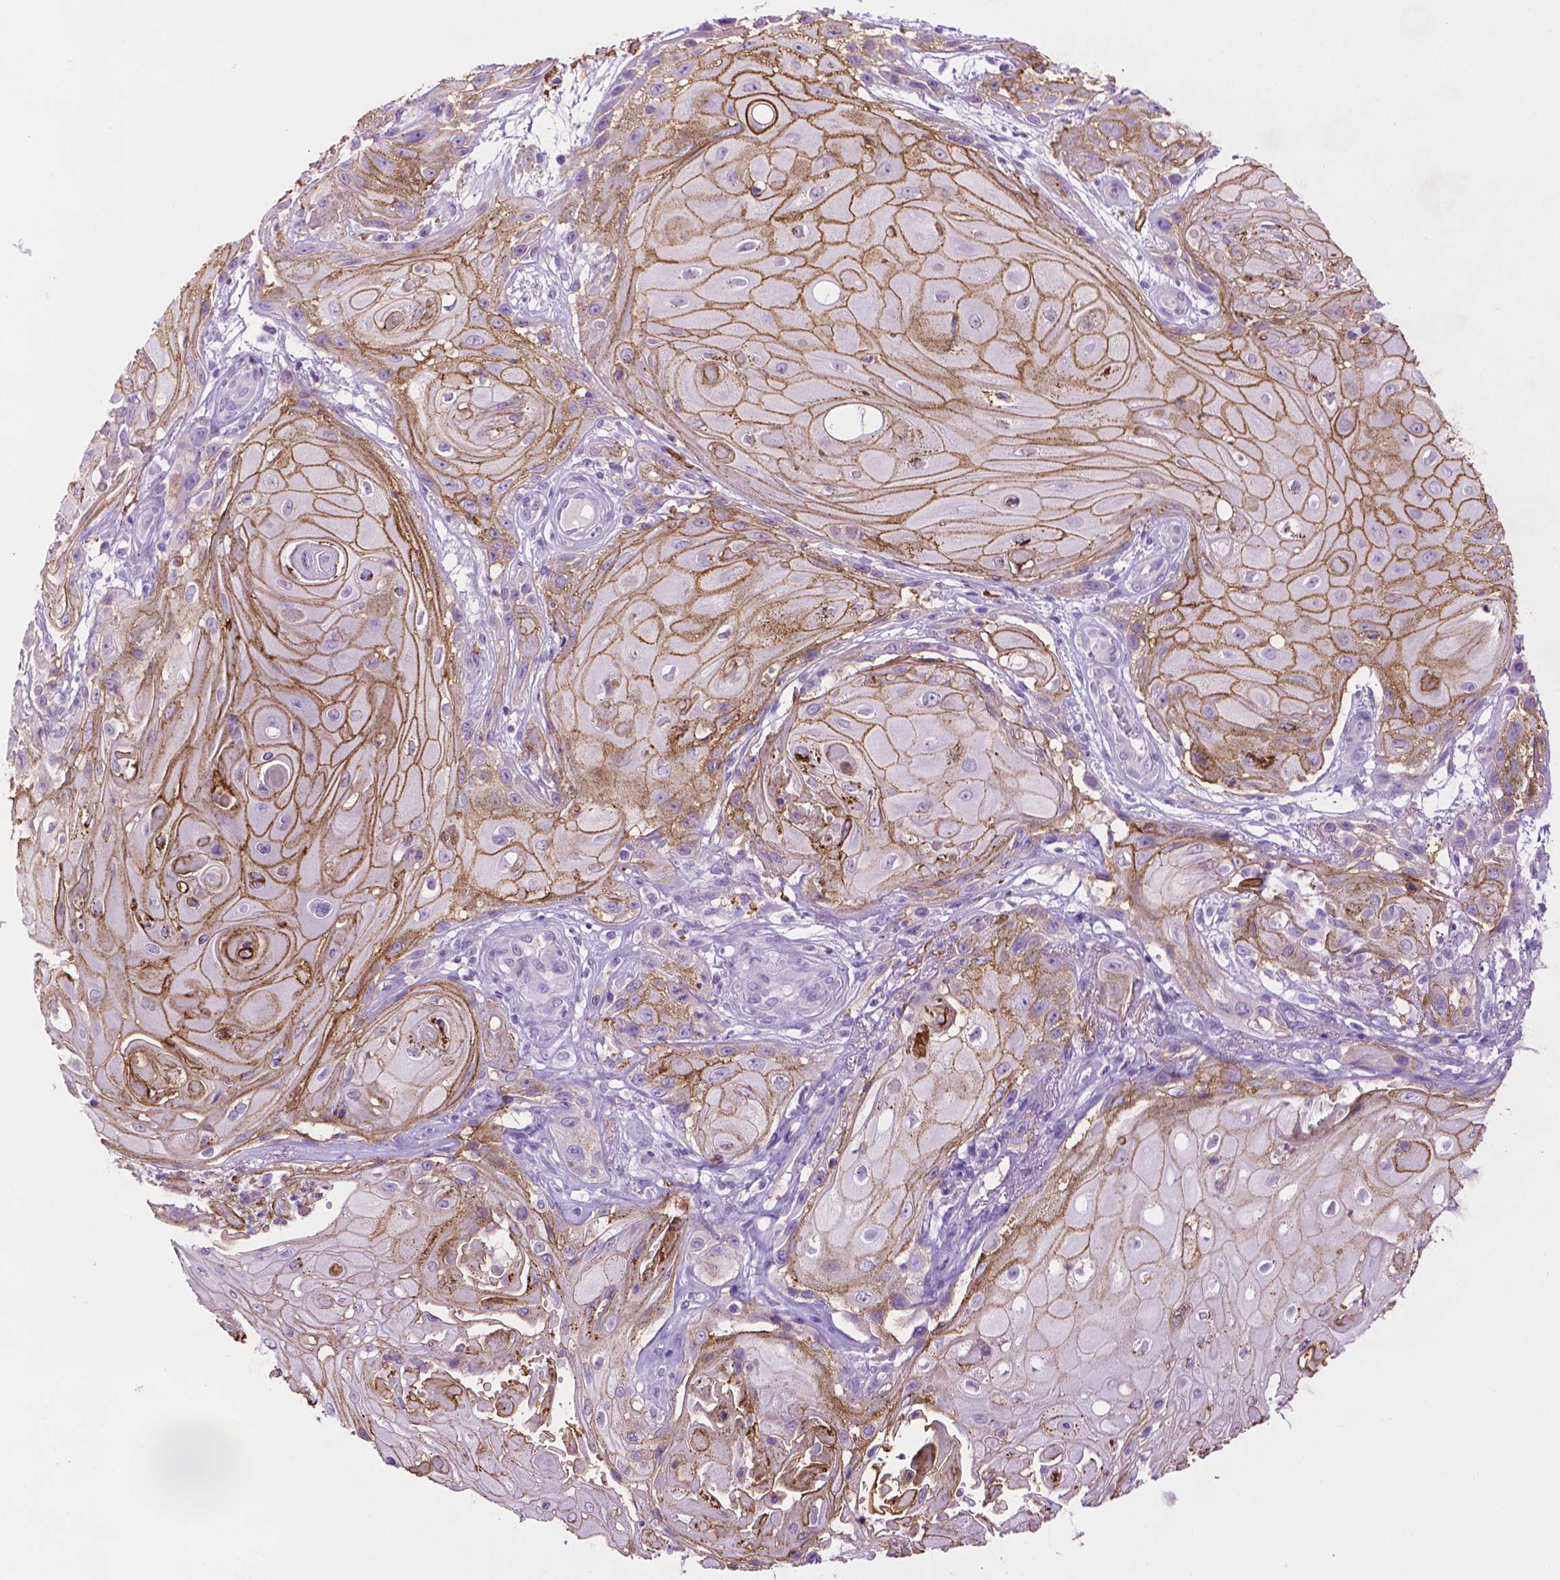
{"staining": {"intensity": "moderate", "quantity": ">75%", "location": "cytoplasmic/membranous"}, "tissue": "skin cancer", "cell_type": "Tumor cells", "image_type": "cancer", "snomed": [{"axis": "morphology", "description": "Squamous cell carcinoma, NOS"}, {"axis": "topography", "description": "Skin"}], "caption": "High-magnification brightfield microscopy of skin squamous cell carcinoma stained with DAB (brown) and counterstained with hematoxylin (blue). tumor cells exhibit moderate cytoplasmic/membranous expression is present in approximately>75% of cells.", "gene": "TACSTD2", "patient": {"sex": "male", "age": 62}}